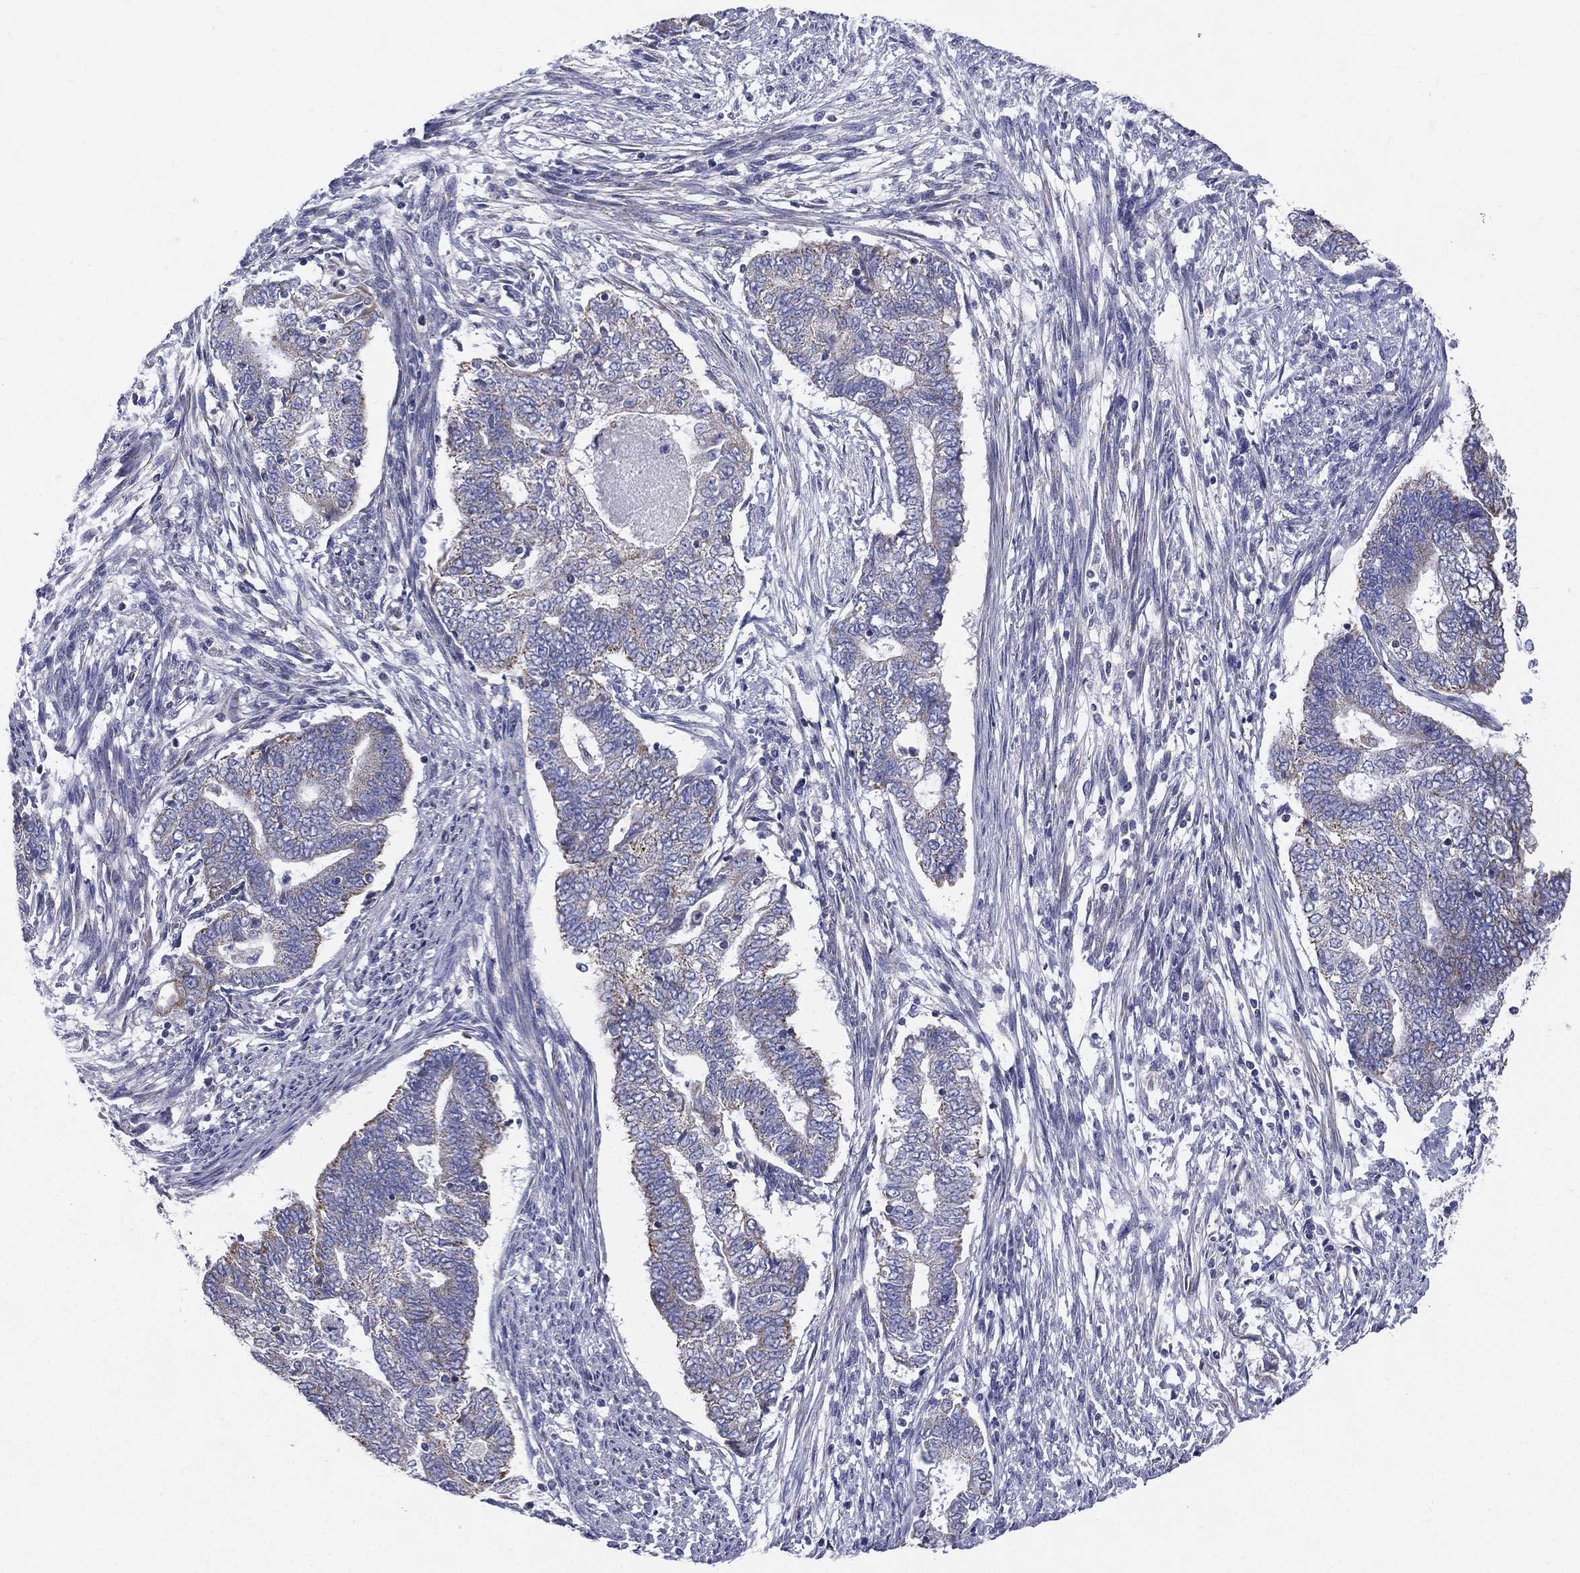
{"staining": {"intensity": "moderate", "quantity": "<25%", "location": "cytoplasmic/membranous"}, "tissue": "endometrial cancer", "cell_type": "Tumor cells", "image_type": "cancer", "snomed": [{"axis": "morphology", "description": "Adenocarcinoma, NOS"}, {"axis": "topography", "description": "Endometrium"}], "caption": "Protein expression analysis of endometrial cancer (adenocarcinoma) demonstrates moderate cytoplasmic/membranous expression in about <25% of tumor cells.", "gene": "PWWP3A", "patient": {"sex": "female", "age": 65}}